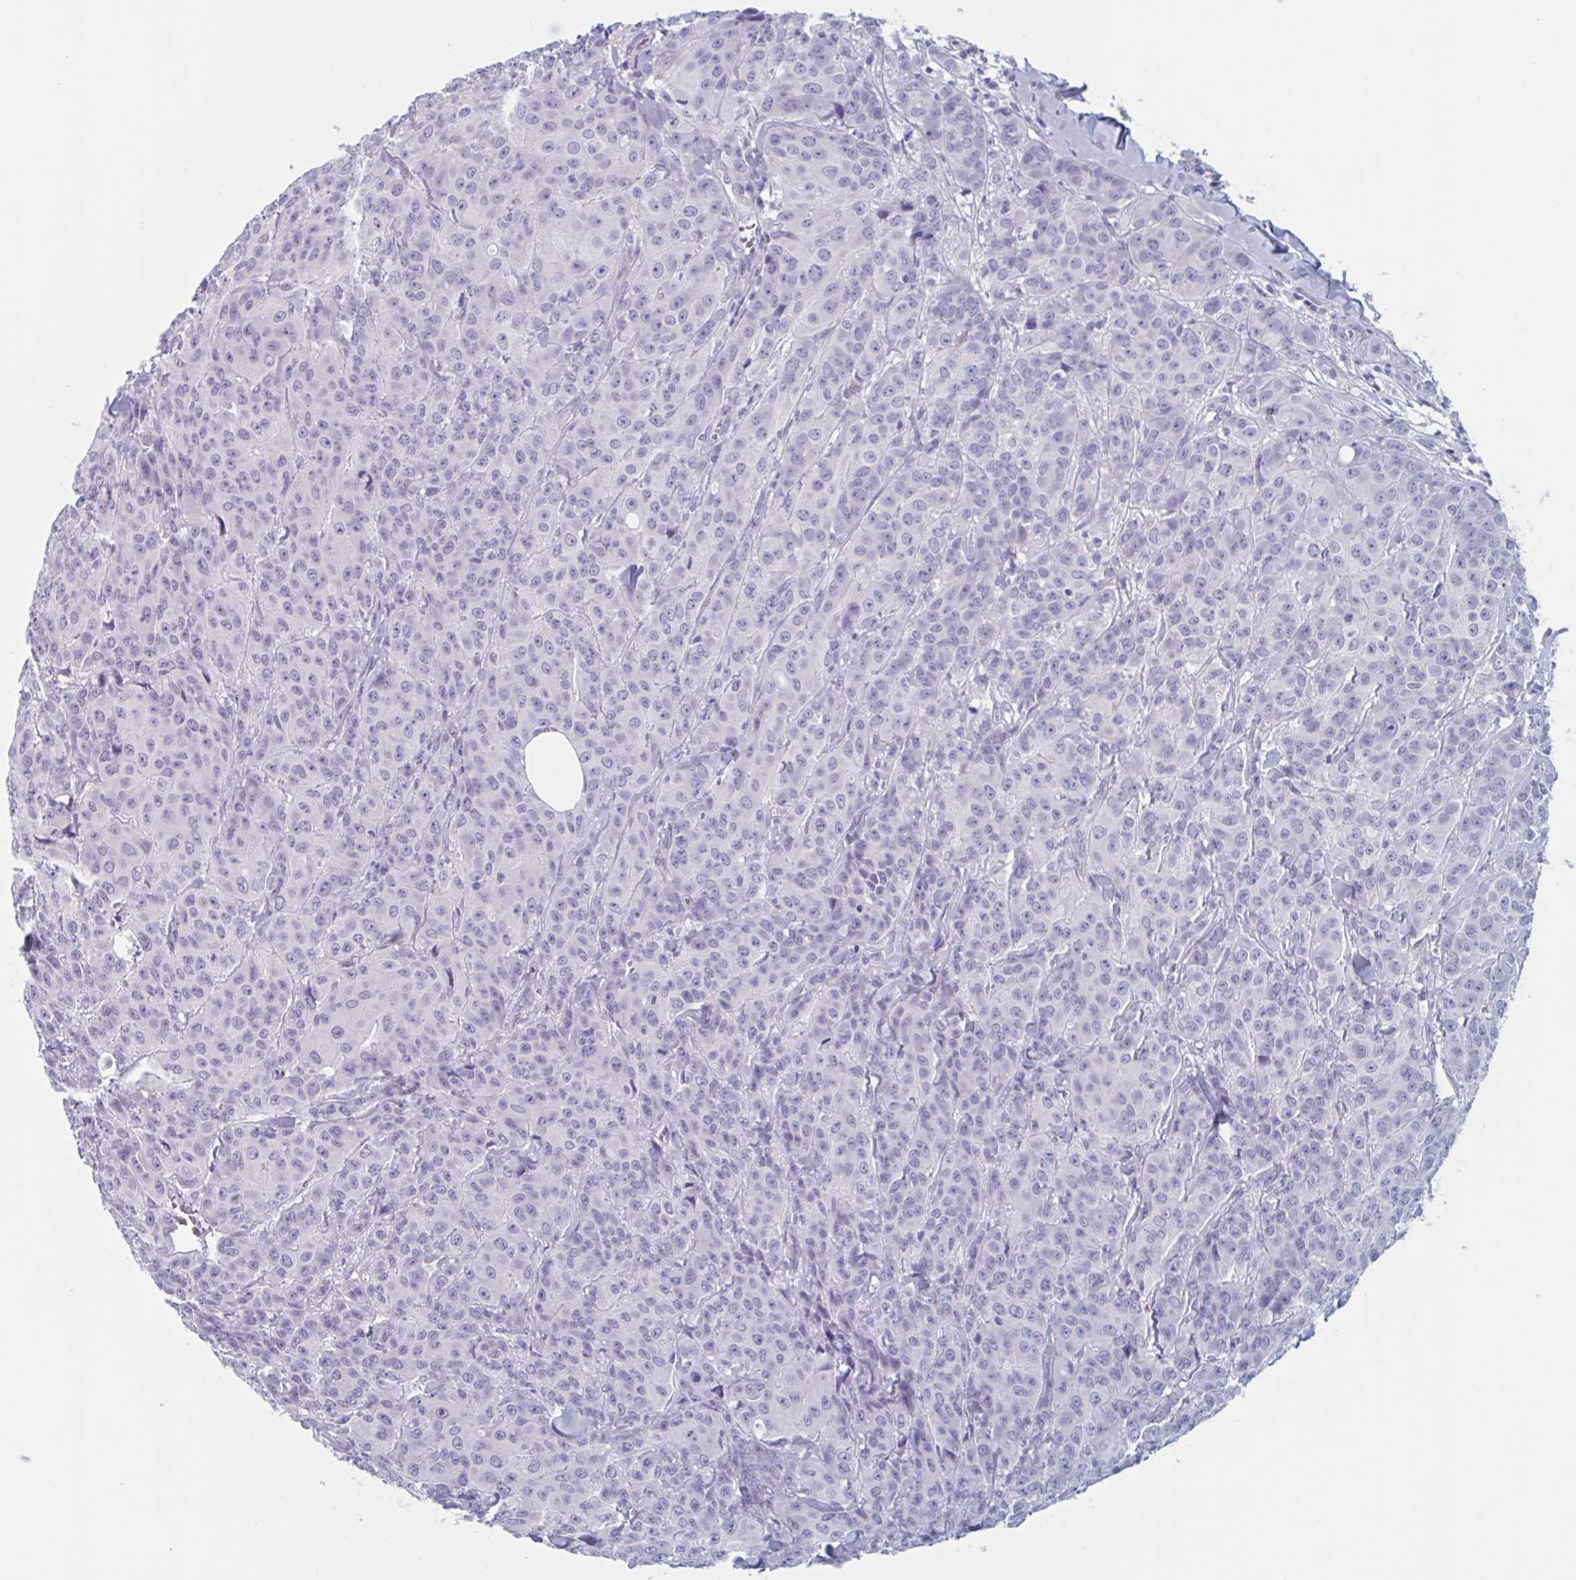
{"staining": {"intensity": "negative", "quantity": "none", "location": "none"}, "tissue": "breast cancer", "cell_type": "Tumor cells", "image_type": "cancer", "snomed": [{"axis": "morphology", "description": "Normal tissue, NOS"}, {"axis": "morphology", "description": "Duct carcinoma"}, {"axis": "topography", "description": "Breast"}], "caption": "Tumor cells show no significant protein staining in breast cancer (intraductal carcinoma).", "gene": "HSD11B2", "patient": {"sex": "female", "age": 43}}